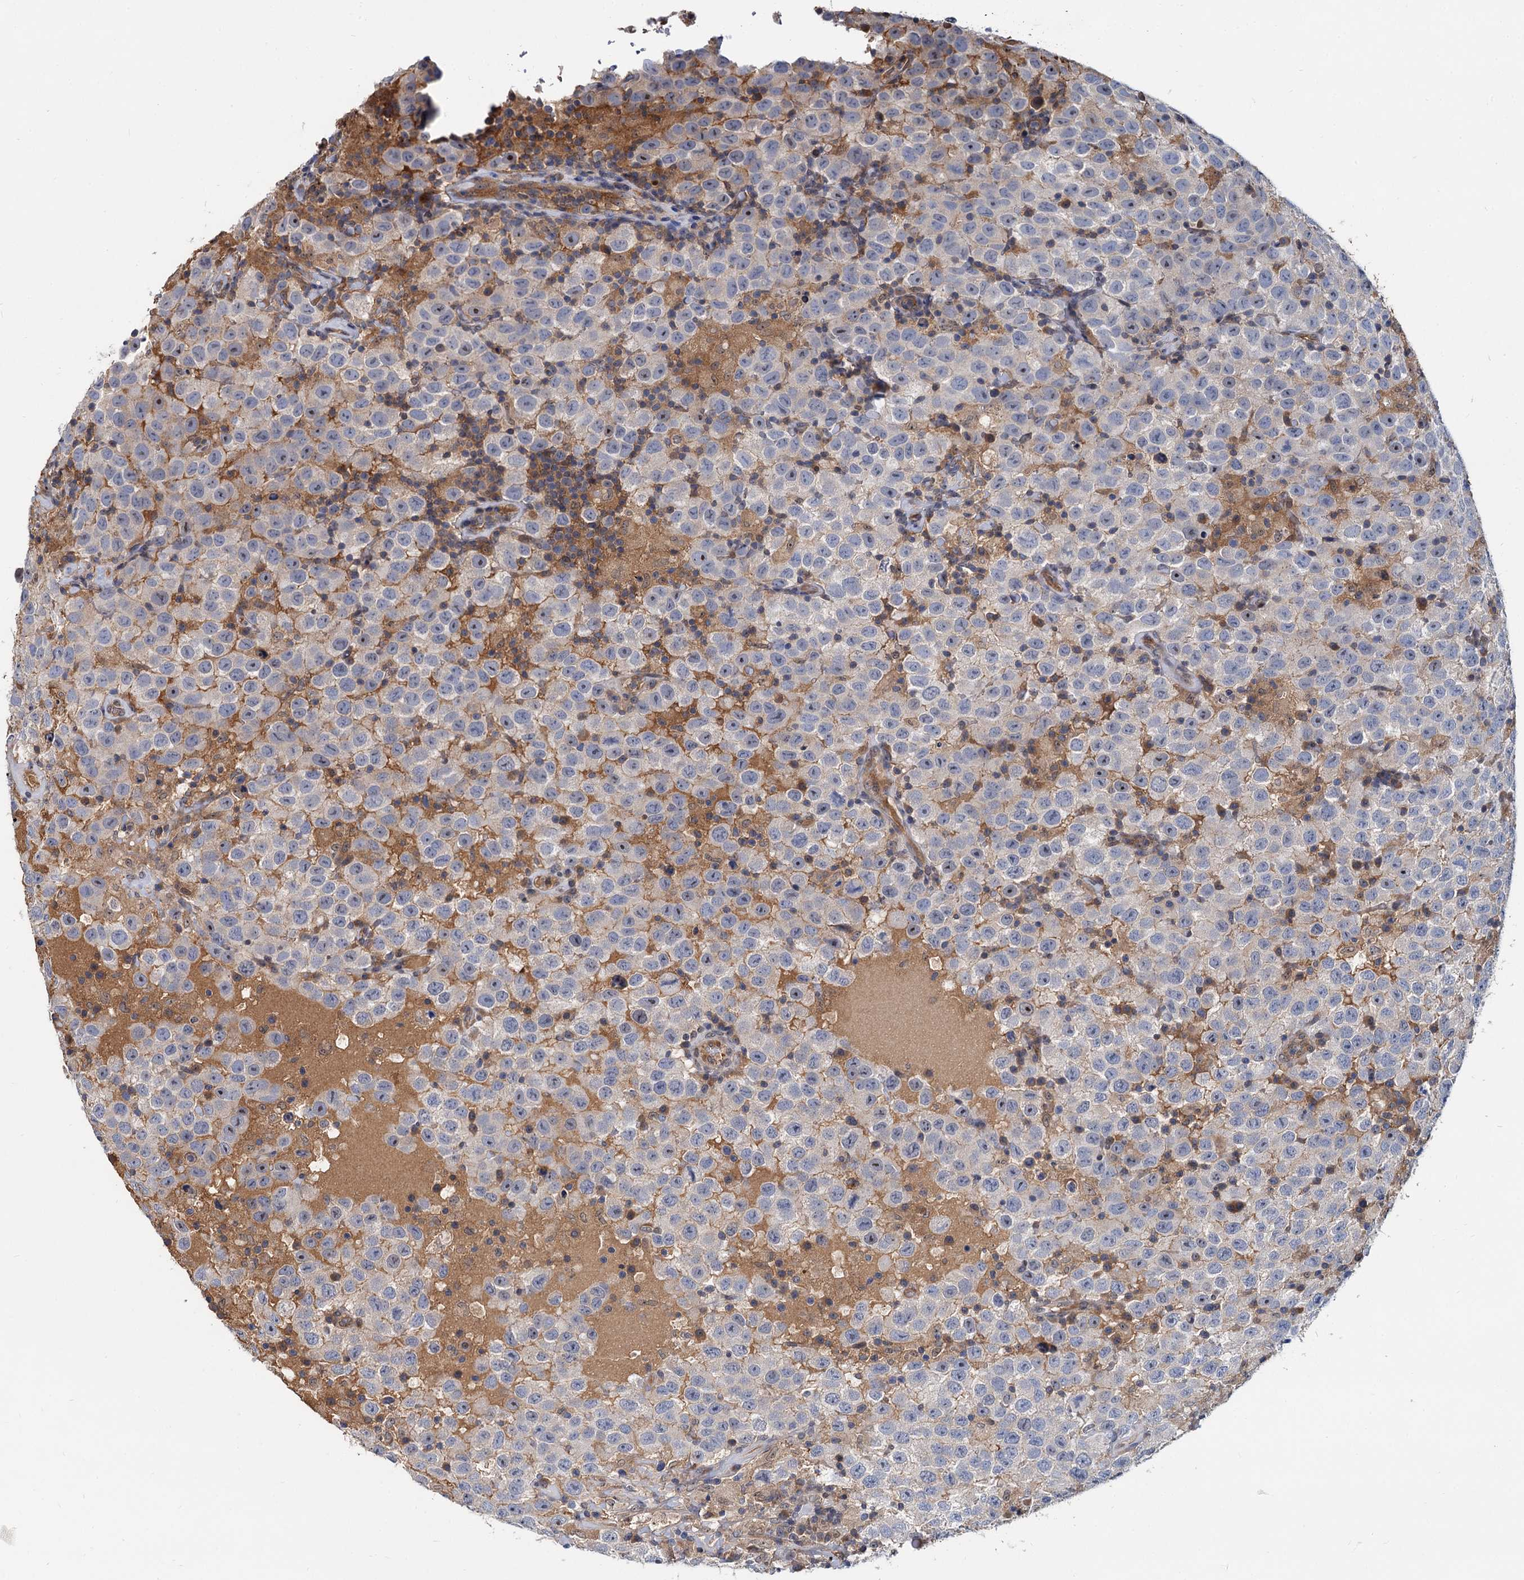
{"staining": {"intensity": "negative", "quantity": "none", "location": "none"}, "tissue": "testis cancer", "cell_type": "Tumor cells", "image_type": "cancer", "snomed": [{"axis": "morphology", "description": "Seminoma, NOS"}, {"axis": "topography", "description": "Testis"}], "caption": "High power microscopy micrograph of an immunohistochemistry (IHC) photomicrograph of testis cancer (seminoma), revealing no significant positivity in tumor cells.", "gene": "SNX15", "patient": {"sex": "male", "age": 41}}